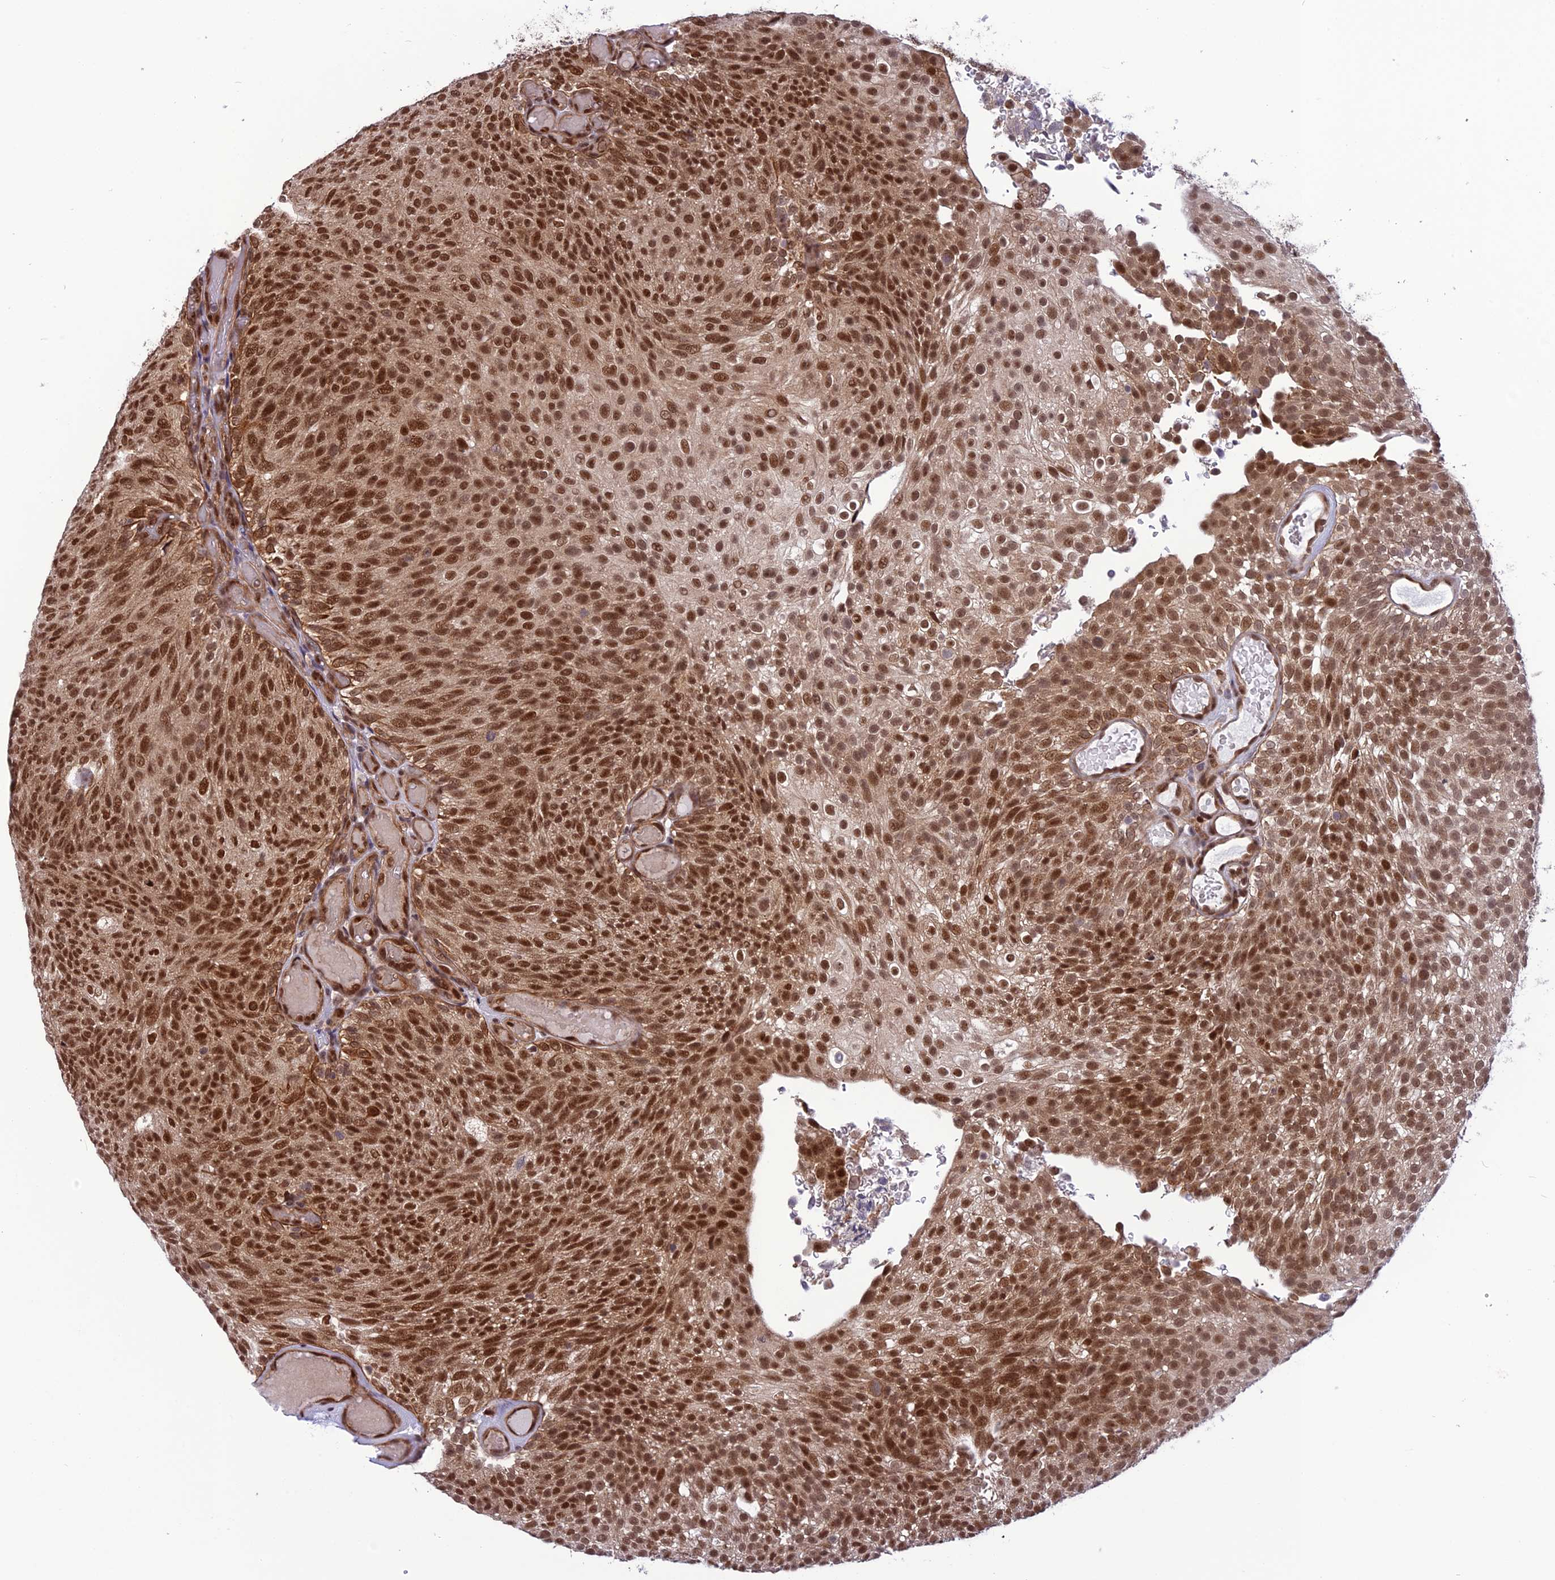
{"staining": {"intensity": "strong", "quantity": ">75%", "location": "nuclear"}, "tissue": "urothelial cancer", "cell_type": "Tumor cells", "image_type": "cancer", "snomed": [{"axis": "morphology", "description": "Urothelial carcinoma, Low grade"}, {"axis": "topography", "description": "Urinary bladder"}], "caption": "Urothelial carcinoma (low-grade) stained with a brown dye reveals strong nuclear positive positivity in approximately >75% of tumor cells.", "gene": "RTRAF", "patient": {"sex": "male", "age": 78}}